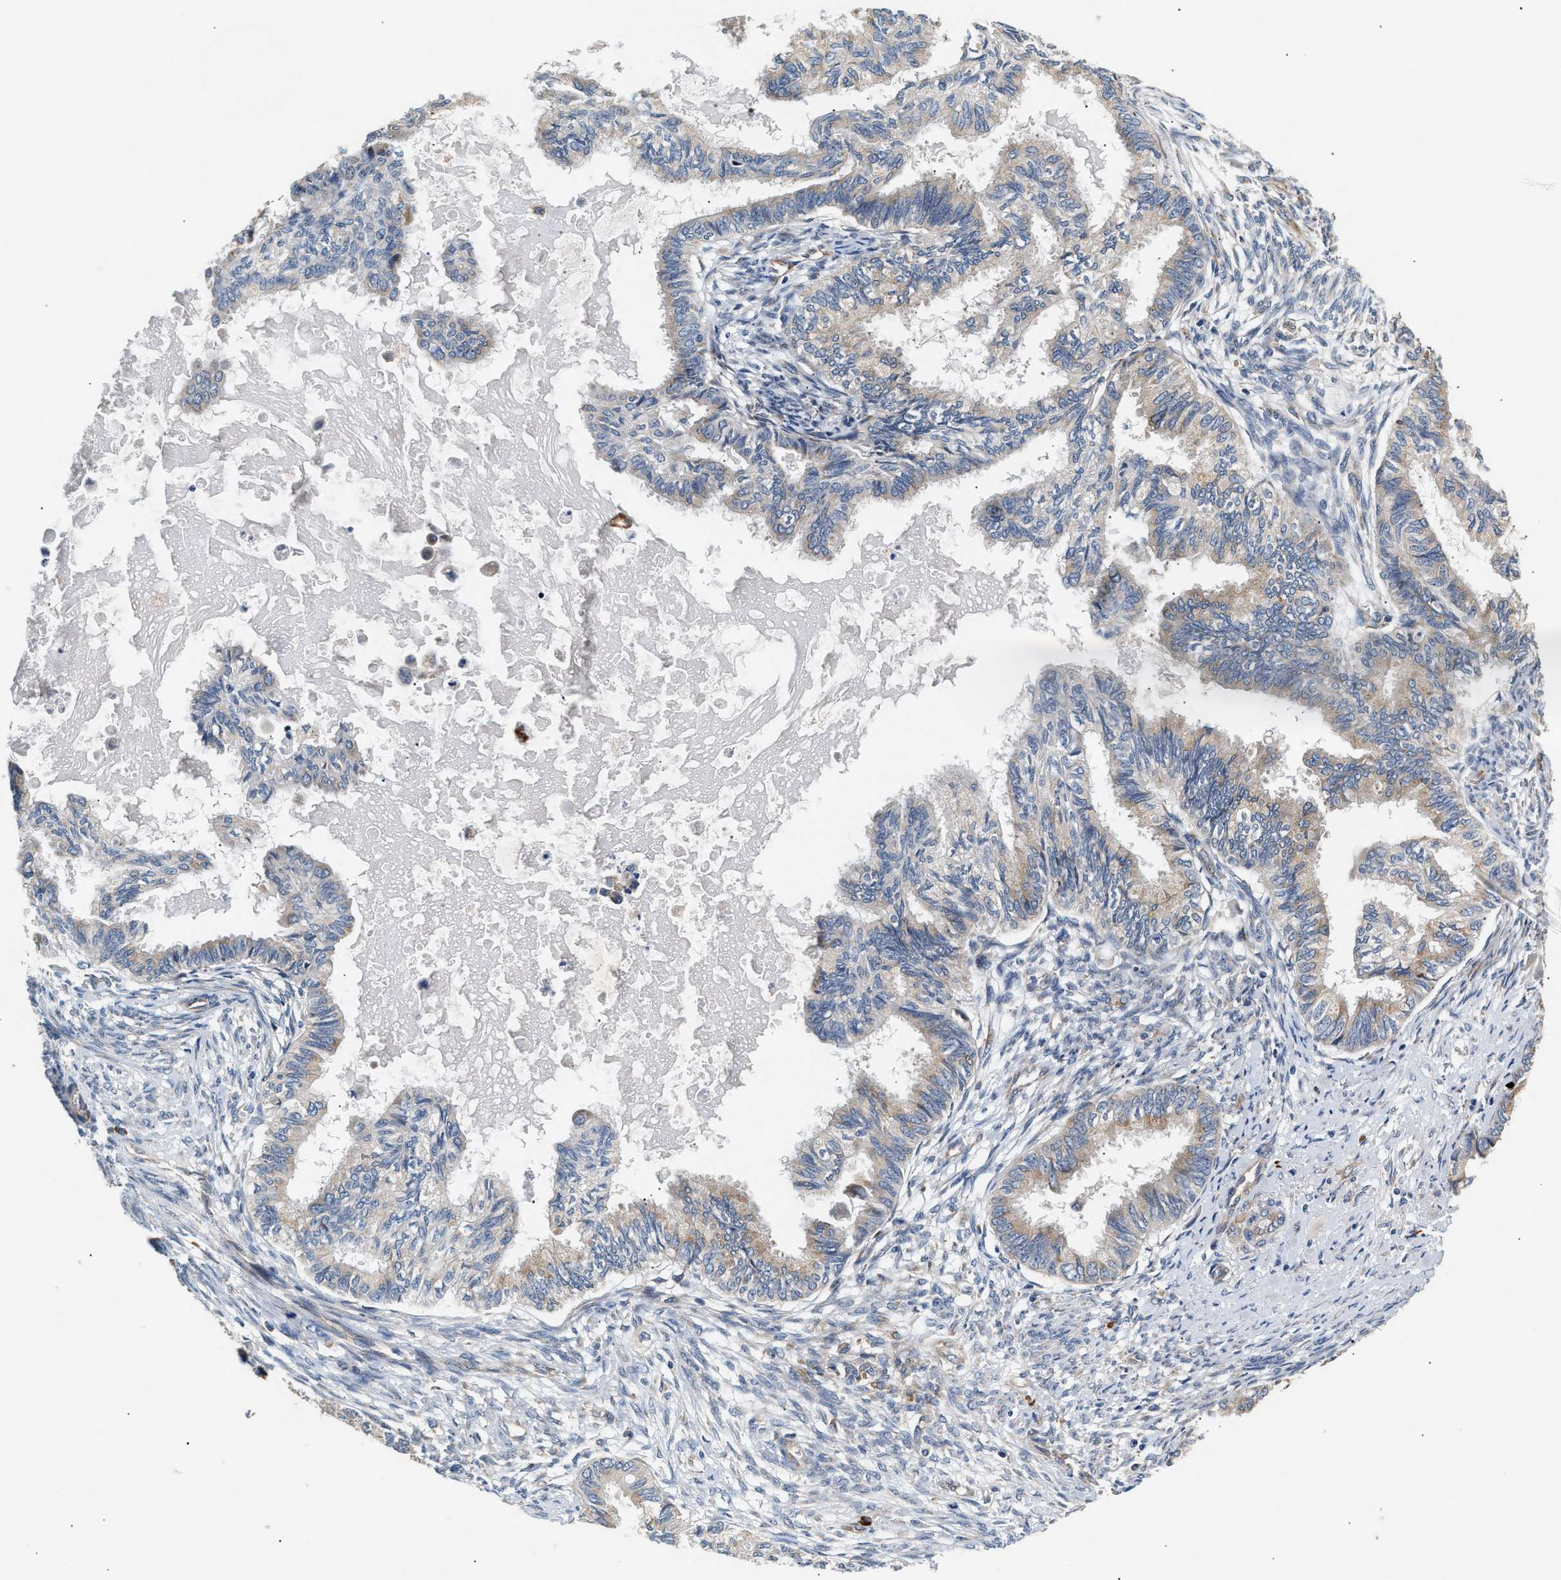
{"staining": {"intensity": "weak", "quantity": "<25%", "location": "cytoplasmic/membranous"}, "tissue": "cervical cancer", "cell_type": "Tumor cells", "image_type": "cancer", "snomed": [{"axis": "morphology", "description": "Normal tissue, NOS"}, {"axis": "morphology", "description": "Adenocarcinoma, NOS"}, {"axis": "topography", "description": "Cervix"}, {"axis": "topography", "description": "Endometrium"}], "caption": "IHC micrograph of human cervical cancer (adenocarcinoma) stained for a protein (brown), which displays no staining in tumor cells. Nuclei are stained in blue.", "gene": "IFT74", "patient": {"sex": "female", "age": 86}}